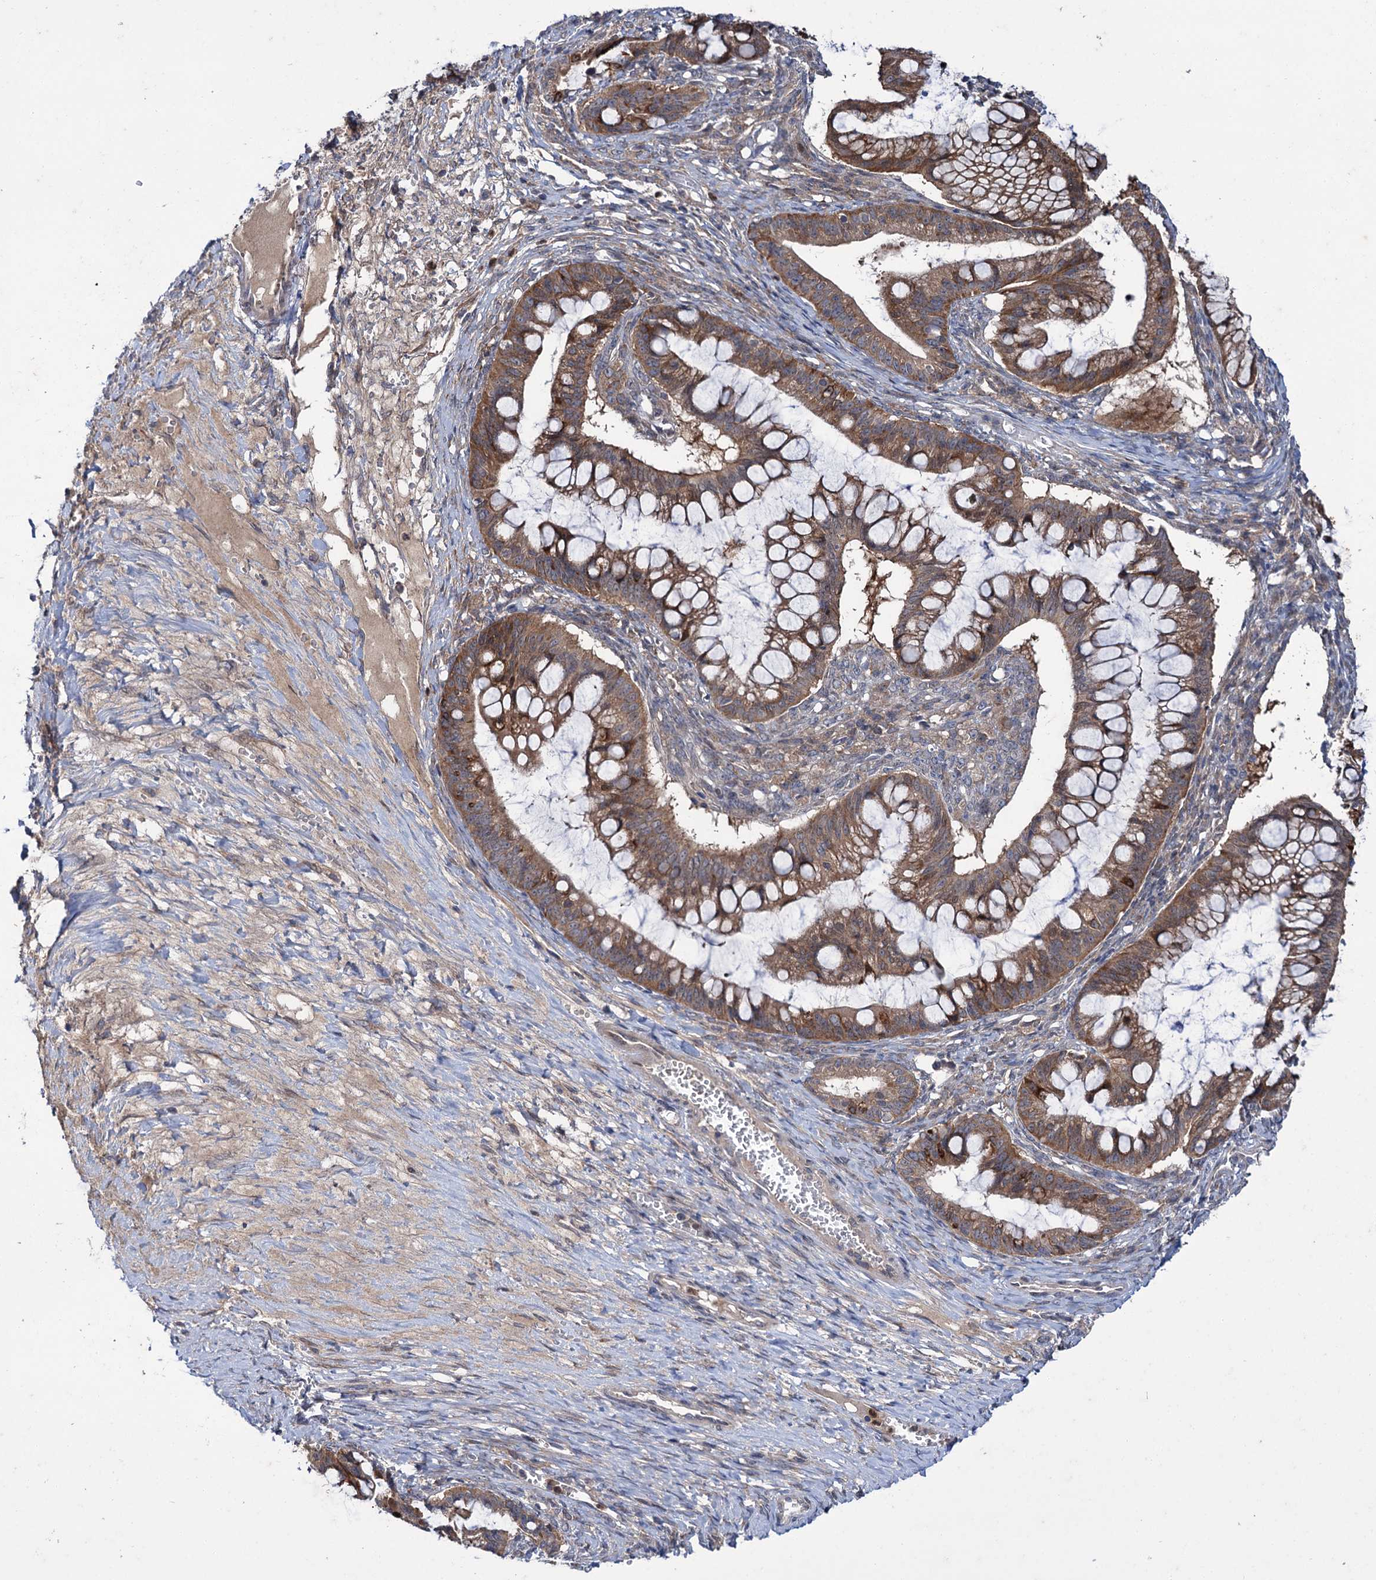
{"staining": {"intensity": "moderate", "quantity": ">75%", "location": "cytoplasmic/membranous"}, "tissue": "ovarian cancer", "cell_type": "Tumor cells", "image_type": "cancer", "snomed": [{"axis": "morphology", "description": "Cystadenocarcinoma, mucinous, NOS"}, {"axis": "topography", "description": "Ovary"}], "caption": "Mucinous cystadenocarcinoma (ovarian) stained with DAB (3,3'-diaminobenzidine) IHC demonstrates medium levels of moderate cytoplasmic/membranous staining in about >75% of tumor cells.", "gene": "PTPN3", "patient": {"sex": "female", "age": 73}}